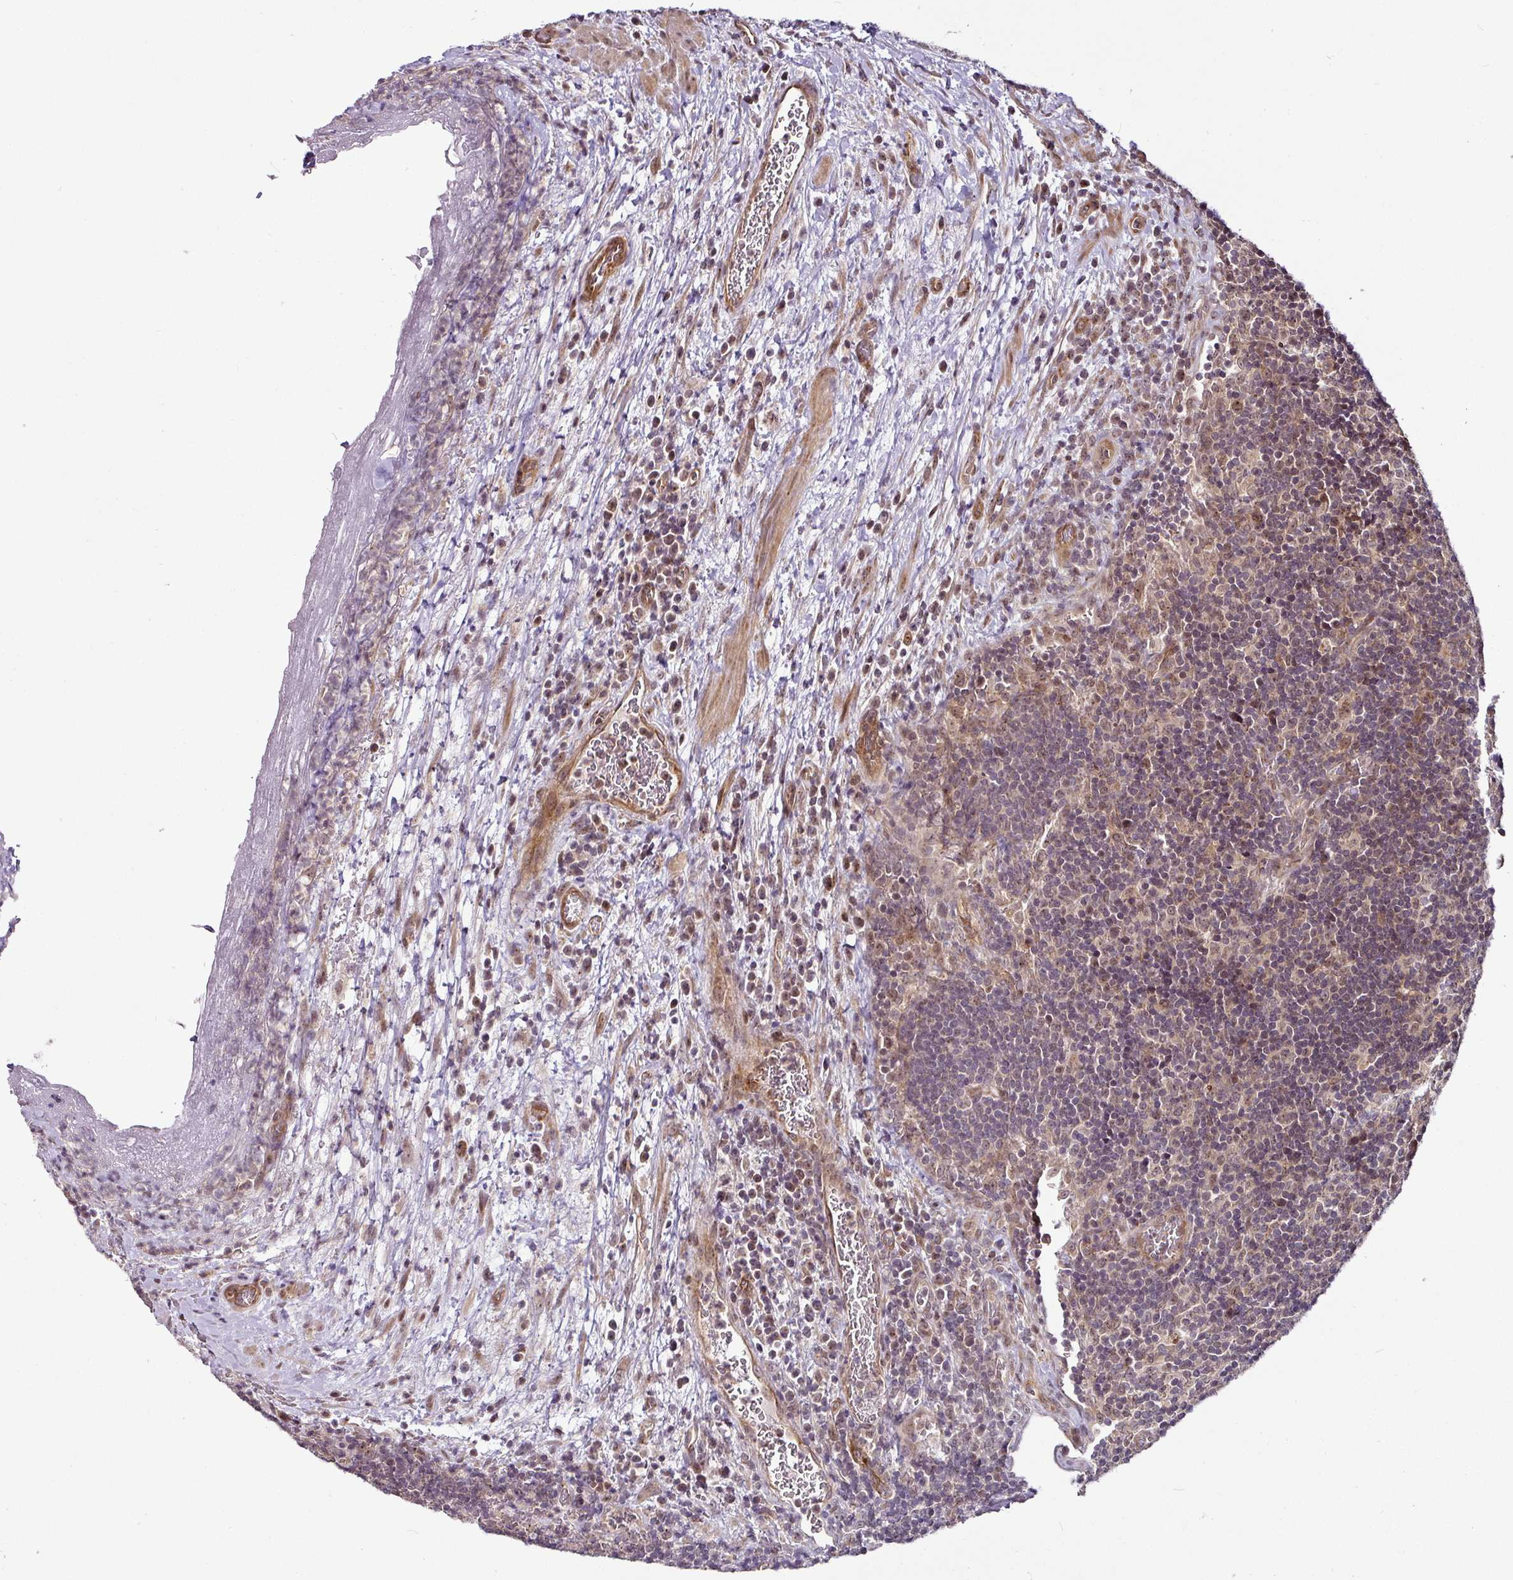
{"staining": {"intensity": "moderate", "quantity": "25%-75%", "location": "nuclear"}, "tissue": "lymph node", "cell_type": "Germinal center cells", "image_type": "normal", "snomed": [{"axis": "morphology", "description": "Normal tissue, NOS"}, {"axis": "topography", "description": "Lymph node"}], "caption": "Brown immunohistochemical staining in normal human lymph node exhibits moderate nuclear expression in approximately 25%-75% of germinal center cells.", "gene": "DCAF13", "patient": {"sex": "male", "age": 50}}